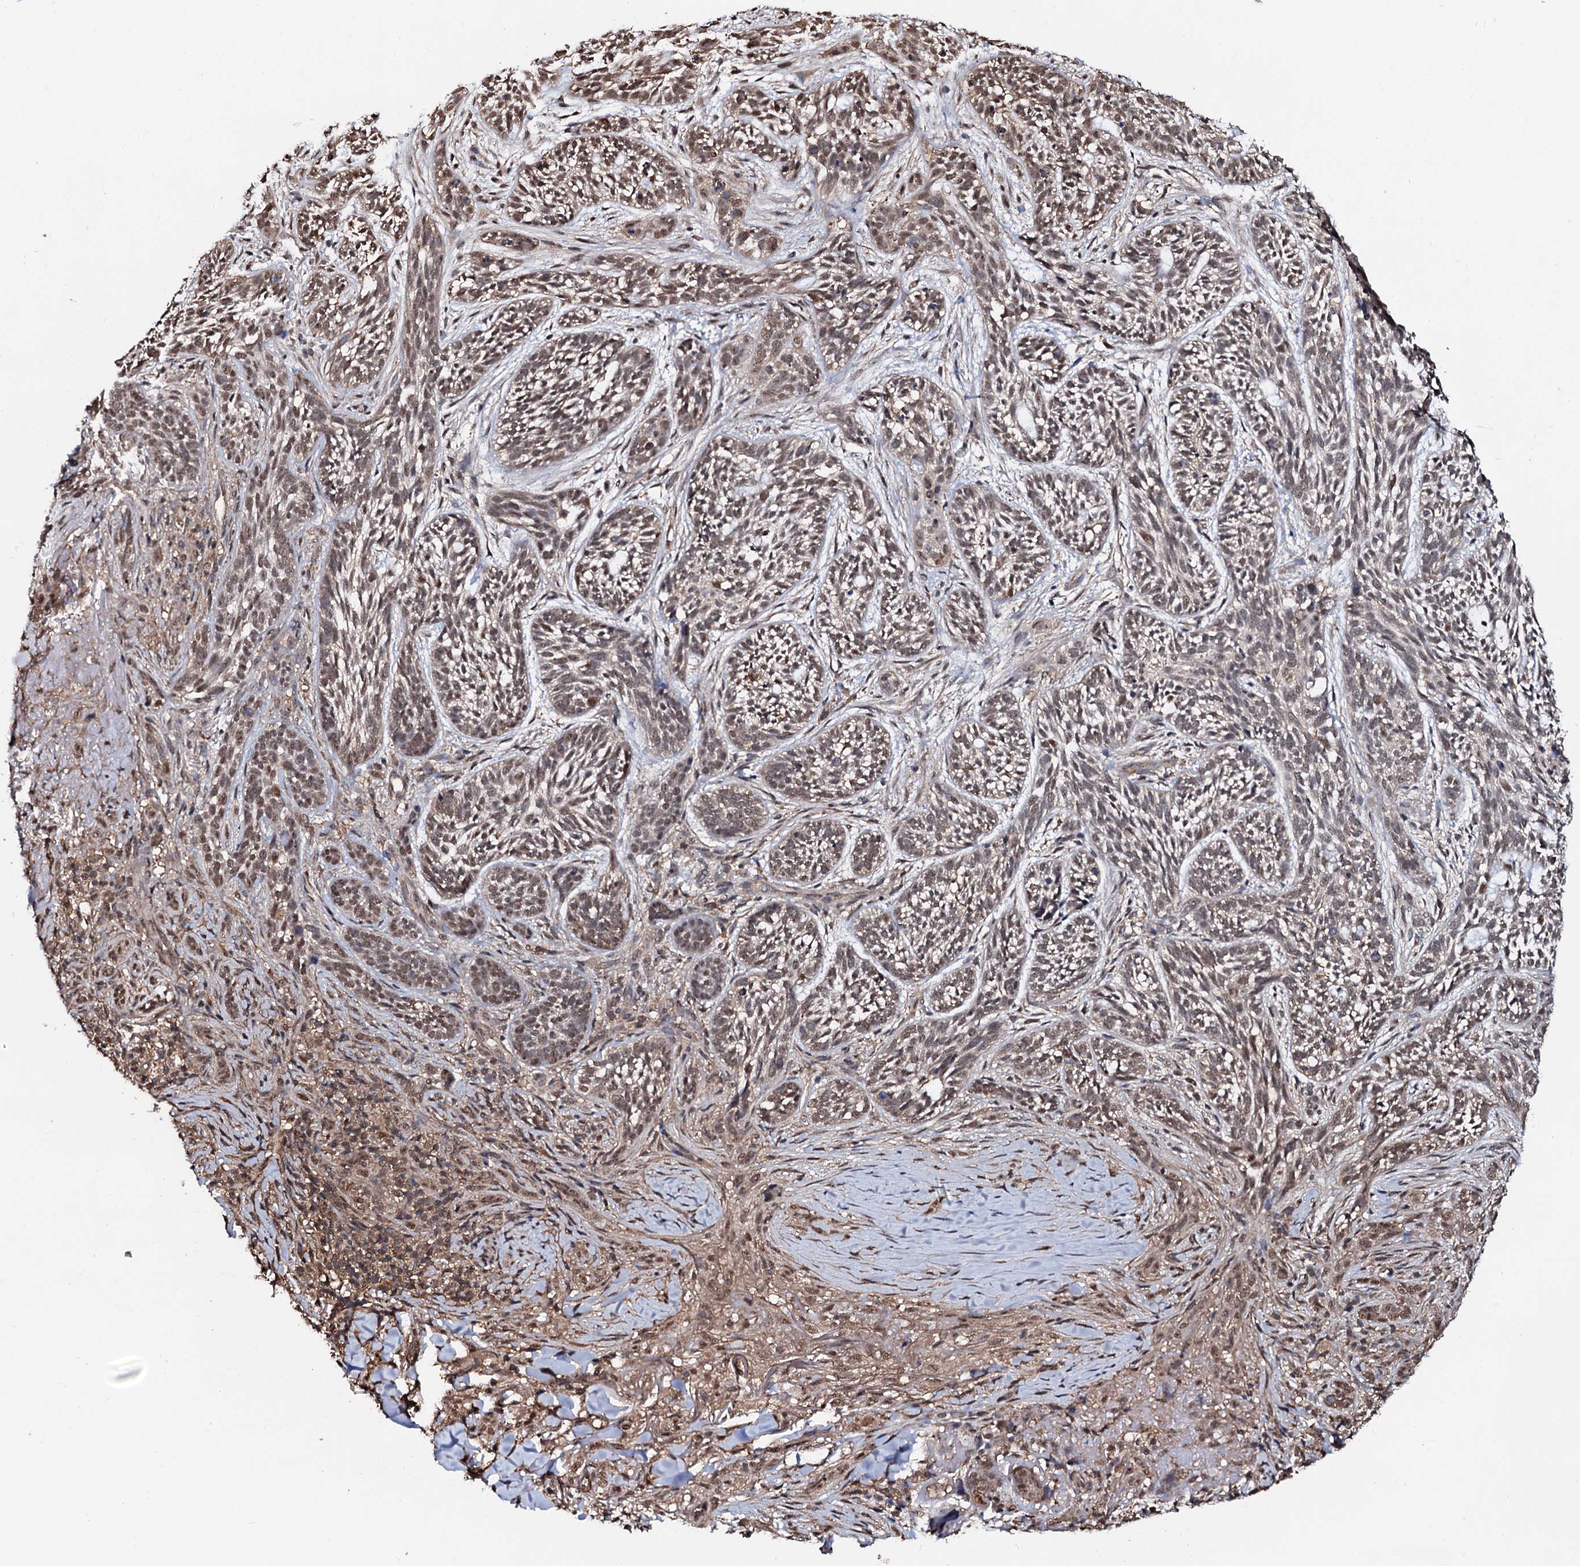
{"staining": {"intensity": "moderate", "quantity": ">75%", "location": "nuclear"}, "tissue": "skin cancer", "cell_type": "Tumor cells", "image_type": "cancer", "snomed": [{"axis": "morphology", "description": "Basal cell carcinoma"}, {"axis": "topography", "description": "Skin"}], "caption": "Skin basal cell carcinoma tissue demonstrates moderate nuclear staining in about >75% of tumor cells", "gene": "COG6", "patient": {"sex": "male", "age": 71}}